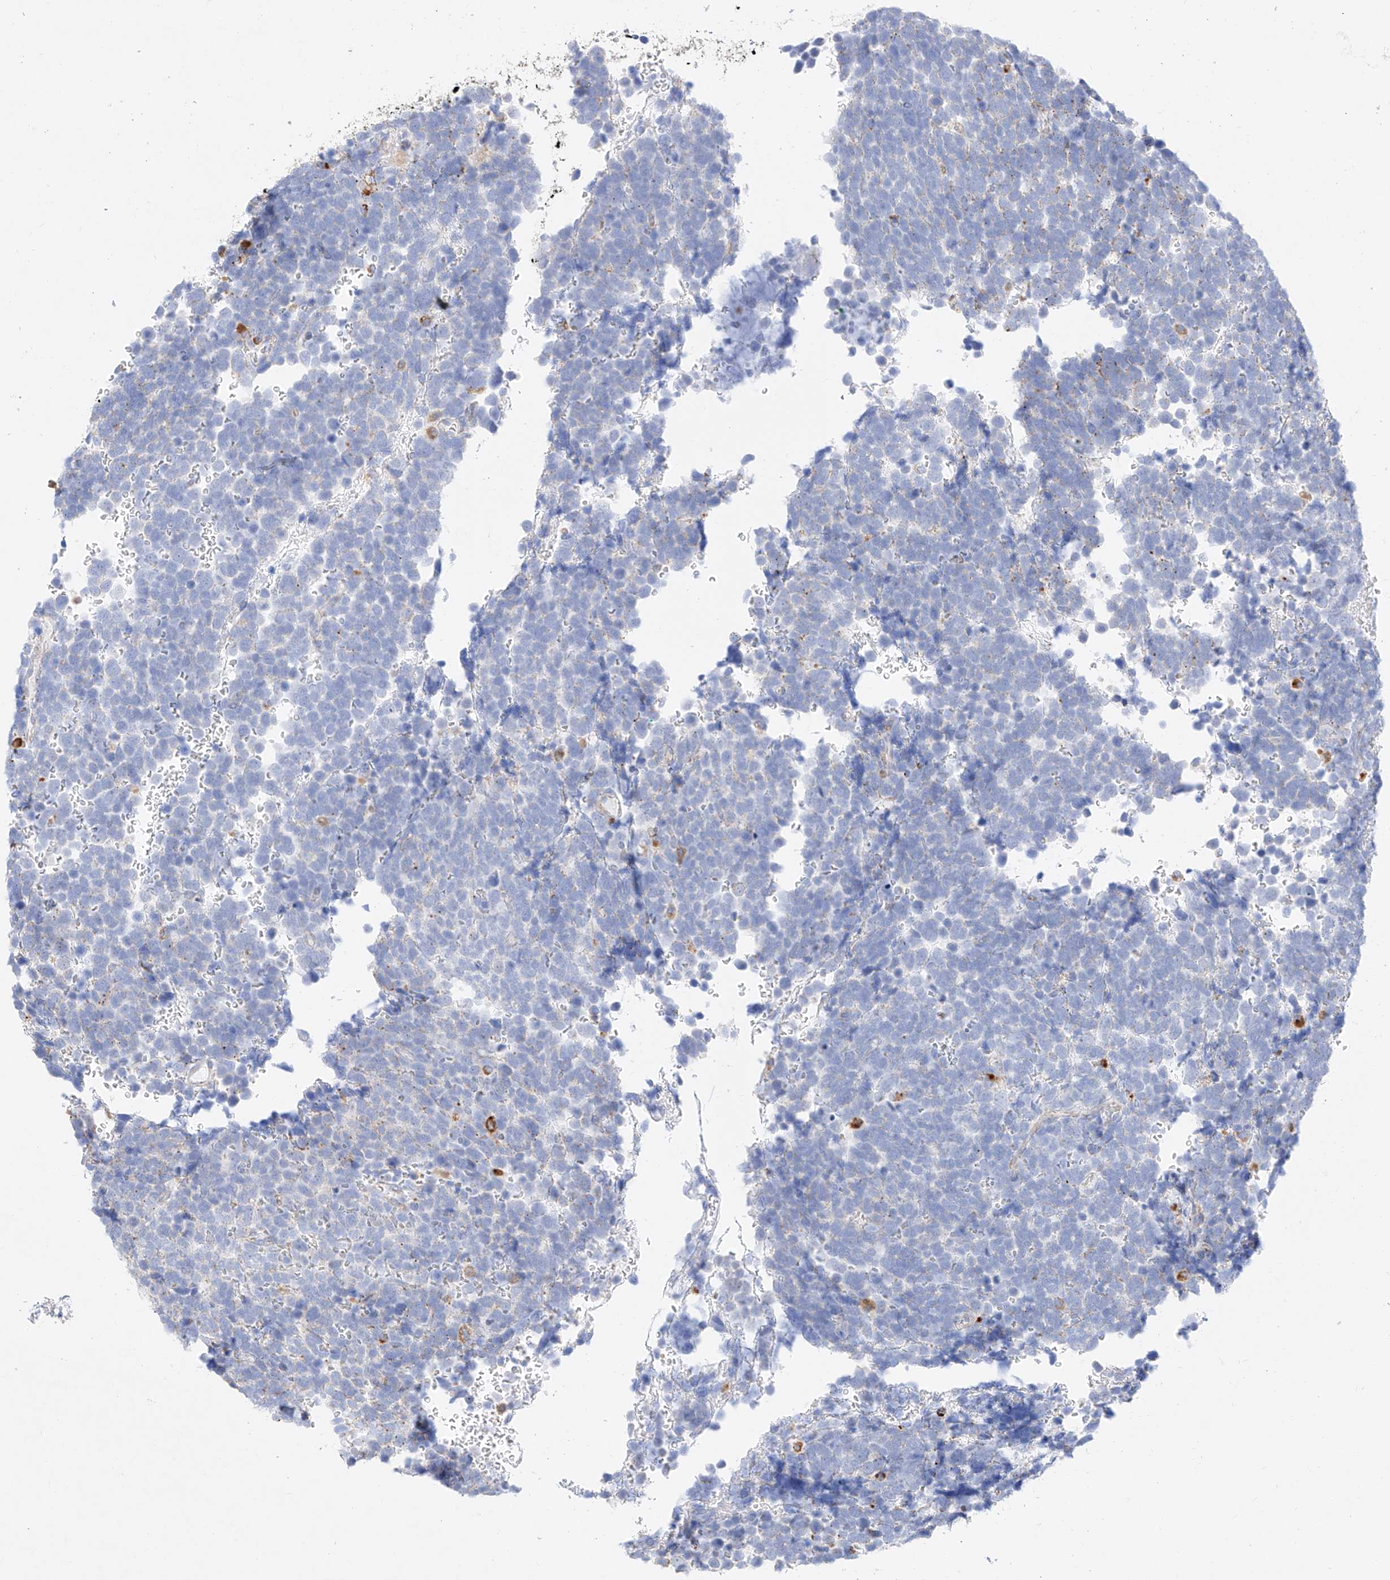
{"staining": {"intensity": "negative", "quantity": "none", "location": "none"}, "tissue": "urothelial cancer", "cell_type": "Tumor cells", "image_type": "cancer", "snomed": [{"axis": "morphology", "description": "Urothelial carcinoma, High grade"}, {"axis": "topography", "description": "Urinary bladder"}], "caption": "Tumor cells show no significant protein expression in urothelial cancer. Nuclei are stained in blue.", "gene": "C6orf62", "patient": {"sex": "female", "age": 82}}